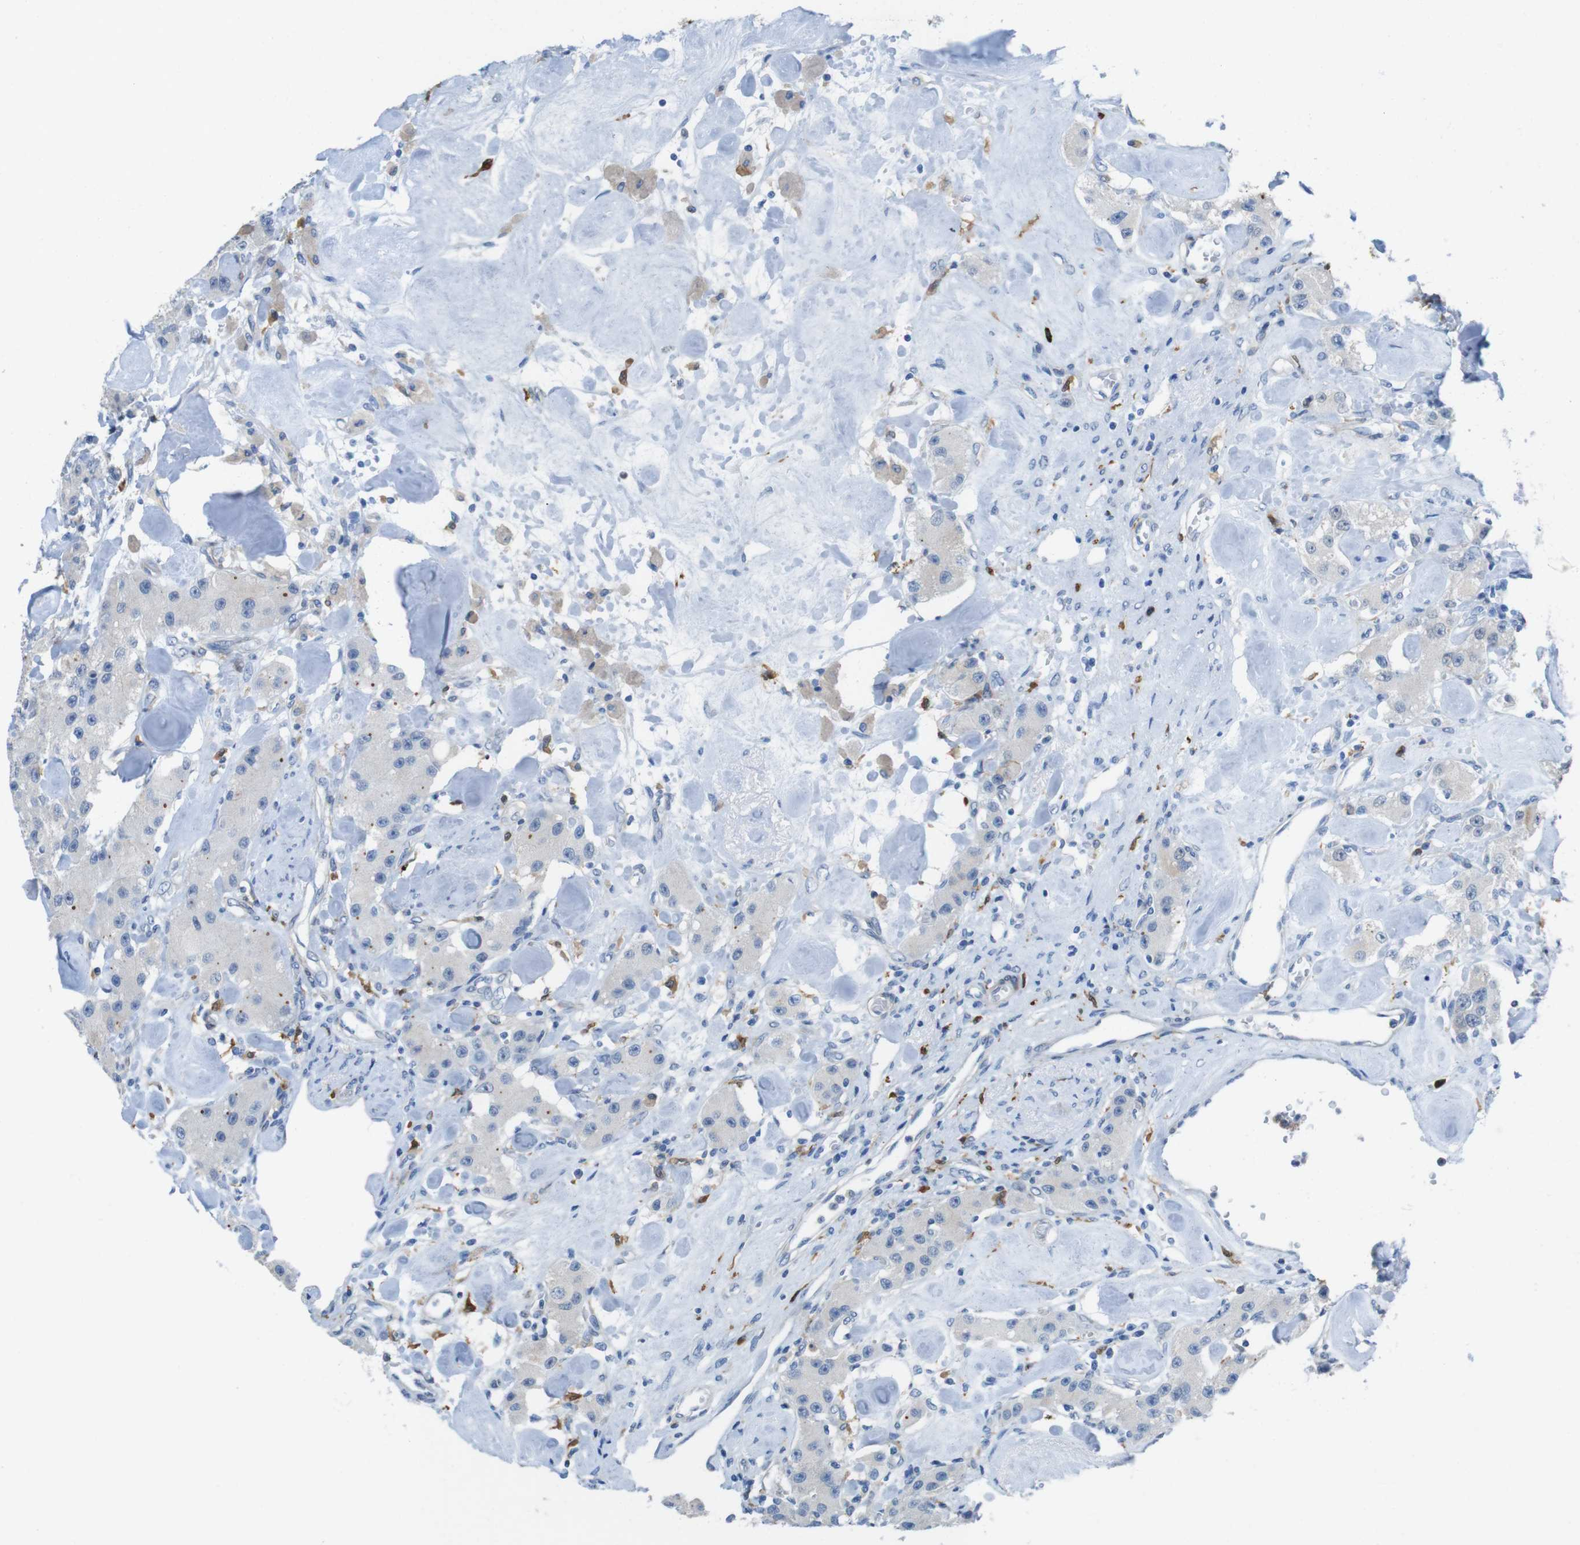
{"staining": {"intensity": "negative", "quantity": "none", "location": "none"}, "tissue": "carcinoid", "cell_type": "Tumor cells", "image_type": "cancer", "snomed": [{"axis": "morphology", "description": "Carcinoid, malignant, NOS"}, {"axis": "topography", "description": "Pancreas"}], "caption": "The immunohistochemistry (IHC) histopathology image has no significant expression in tumor cells of carcinoid tissue.", "gene": "CLMN", "patient": {"sex": "male", "age": 41}}